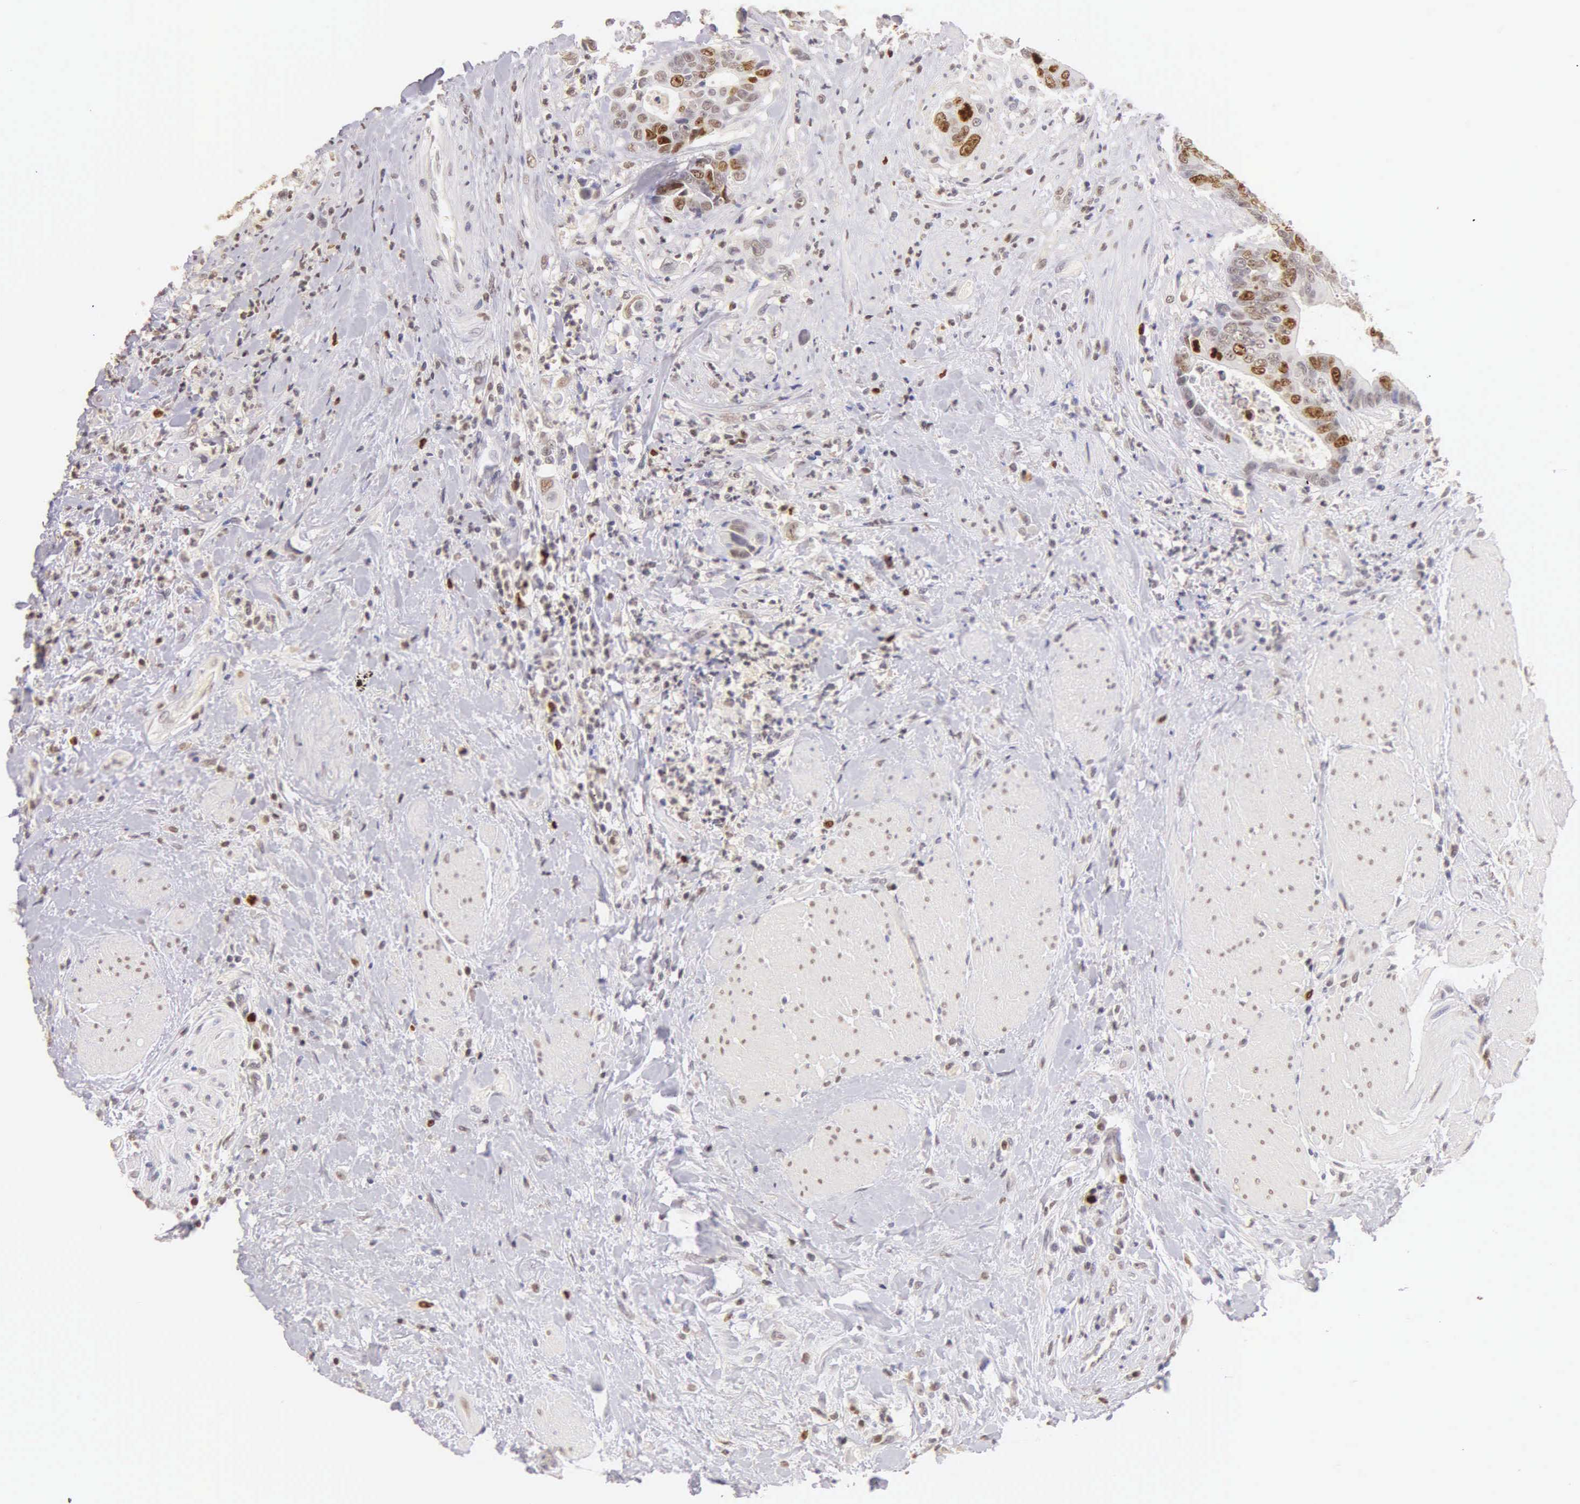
{"staining": {"intensity": "moderate", "quantity": "25%-75%", "location": "nuclear"}, "tissue": "colorectal cancer", "cell_type": "Tumor cells", "image_type": "cancer", "snomed": [{"axis": "morphology", "description": "Adenocarcinoma, NOS"}, {"axis": "topography", "description": "Rectum"}], "caption": "Immunohistochemistry (IHC) of human adenocarcinoma (colorectal) demonstrates medium levels of moderate nuclear expression in approximately 25%-75% of tumor cells.", "gene": "MKI67", "patient": {"sex": "female", "age": 65}}